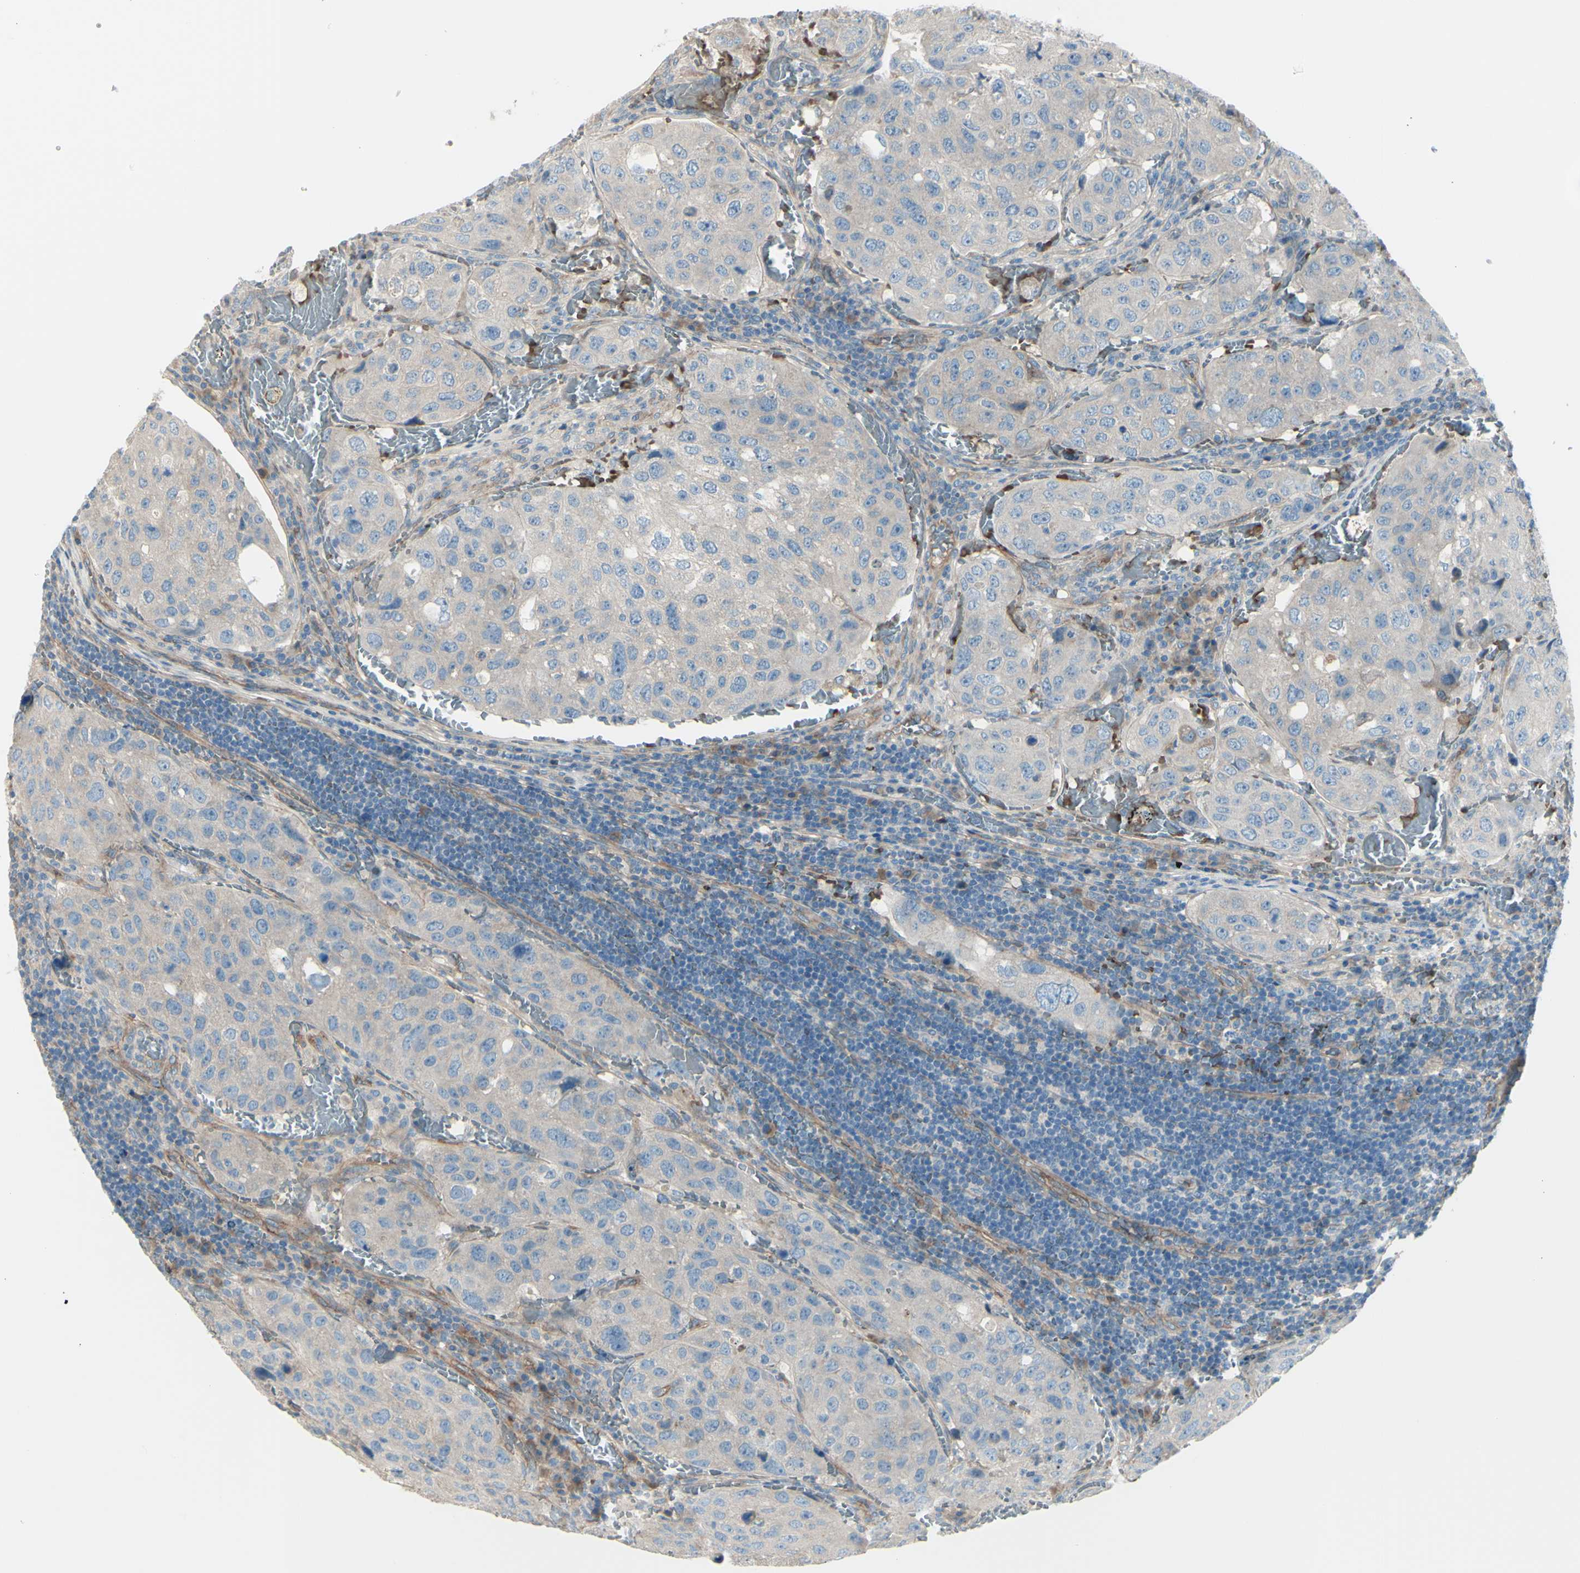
{"staining": {"intensity": "weak", "quantity": ">75%", "location": "cytoplasmic/membranous"}, "tissue": "urothelial cancer", "cell_type": "Tumor cells", "image_type": "cancer", "snomed": [{"axis": "morphology", "description": "Urothelial carcinoma, High grade"}, {"axis": "topography", "description": "Lymph node"}, {"axis": "topography", "description": "Urinary bladder"}], "caption": "A micrograph of urothelial carcinoma (high-grade) stained for a protein reveals weak cytoplasmic/membranous brown staining in tumor cells. (brown staining indicates protein expression, while blue staining denotes nuclei).", "gene": "PCDHGA2", "patient": {"sex": "male", "age": 51}}